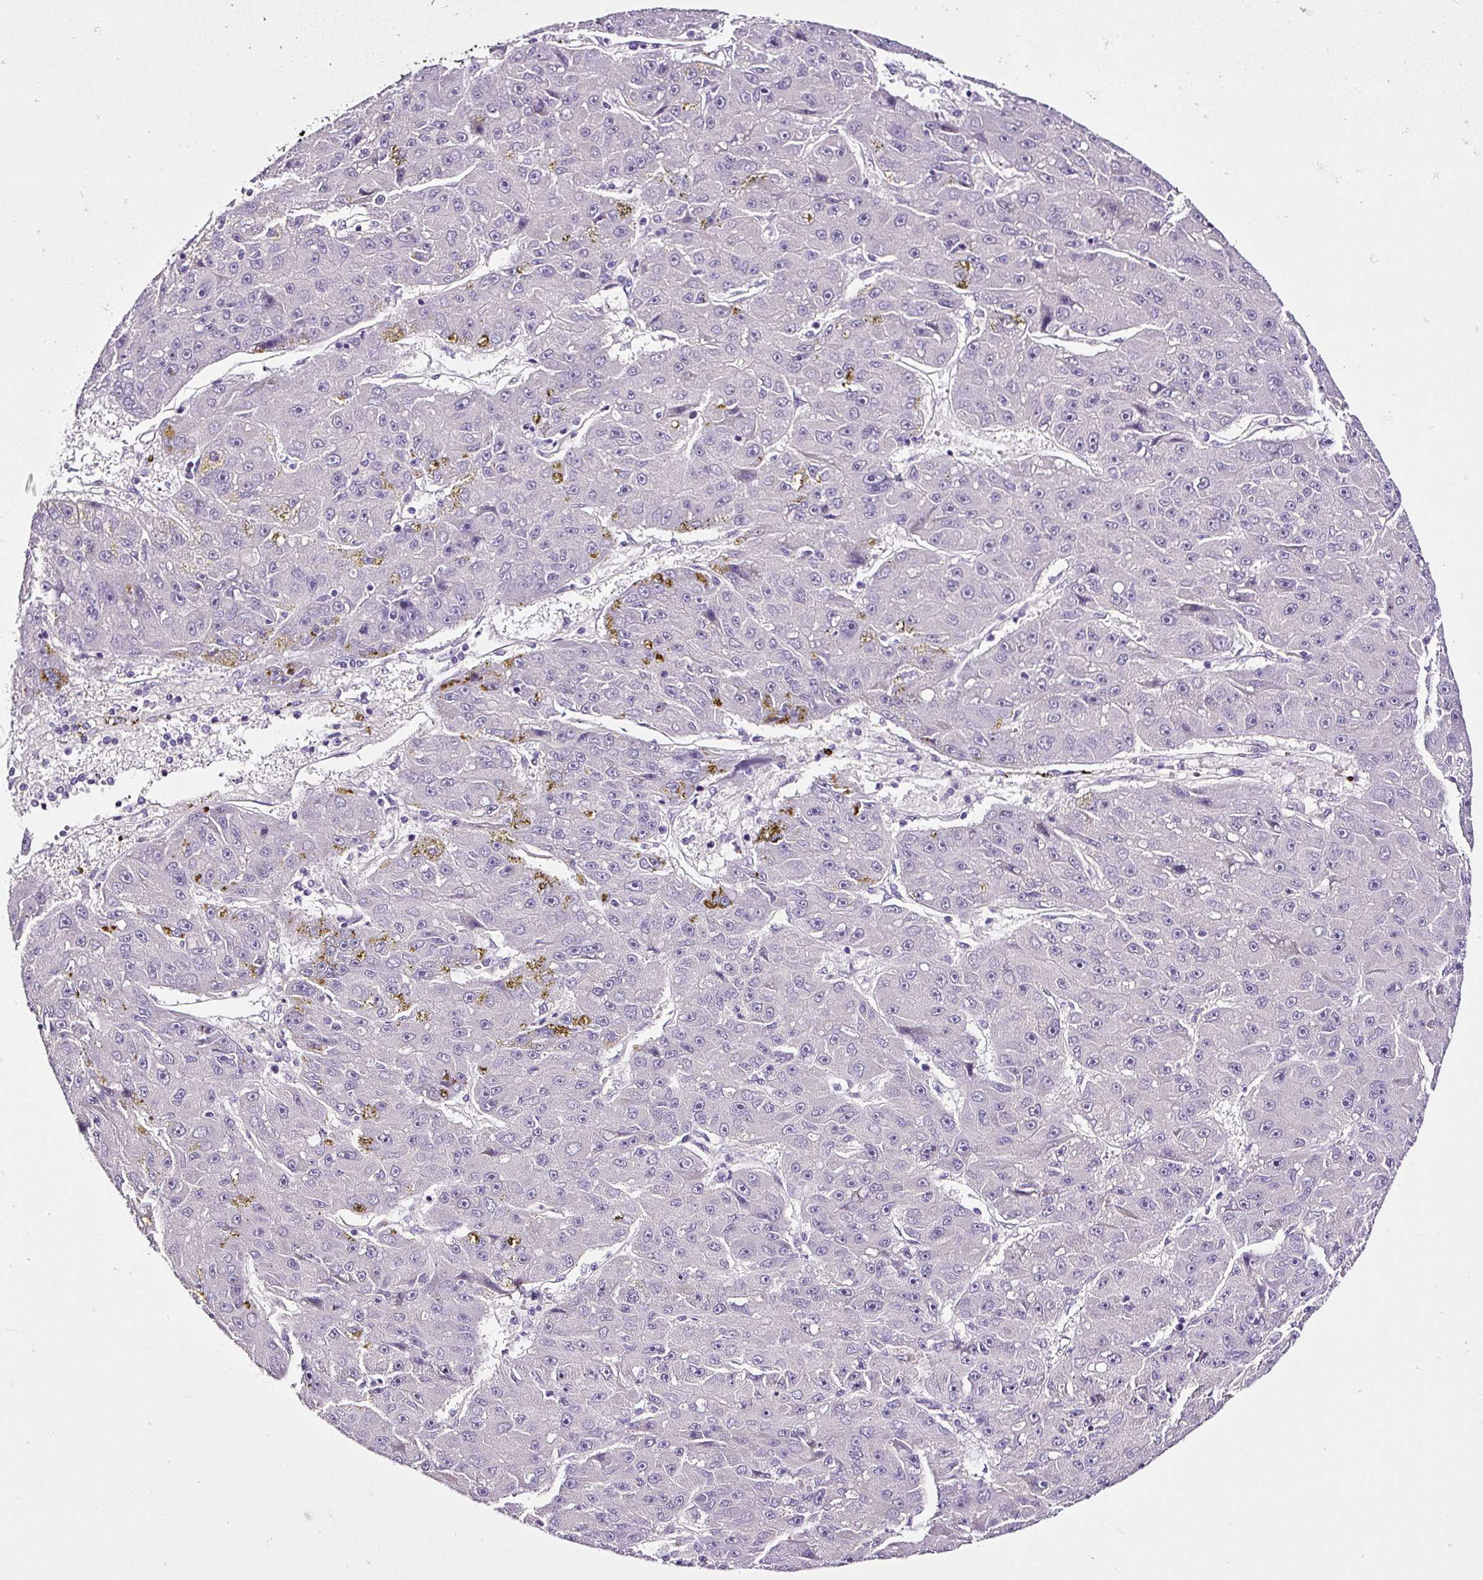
{"staining": {"intensity": "negative", "quantity": "none", "location": "none"}, "tissue": "liver cancer", "cell_type": "Tumor cells", "image_type": "cancer", "snomed": [{"axis": "morphology", "description": "Carcinoma, Hepatocellular, NOS"}, {"axis": "topography", "description": "Liver"}], "caption": "There is no significant expression in tumor cells of liver cancer.", "gene": "ATP2A1", "patient": {"sex": "male", "age": 67}}